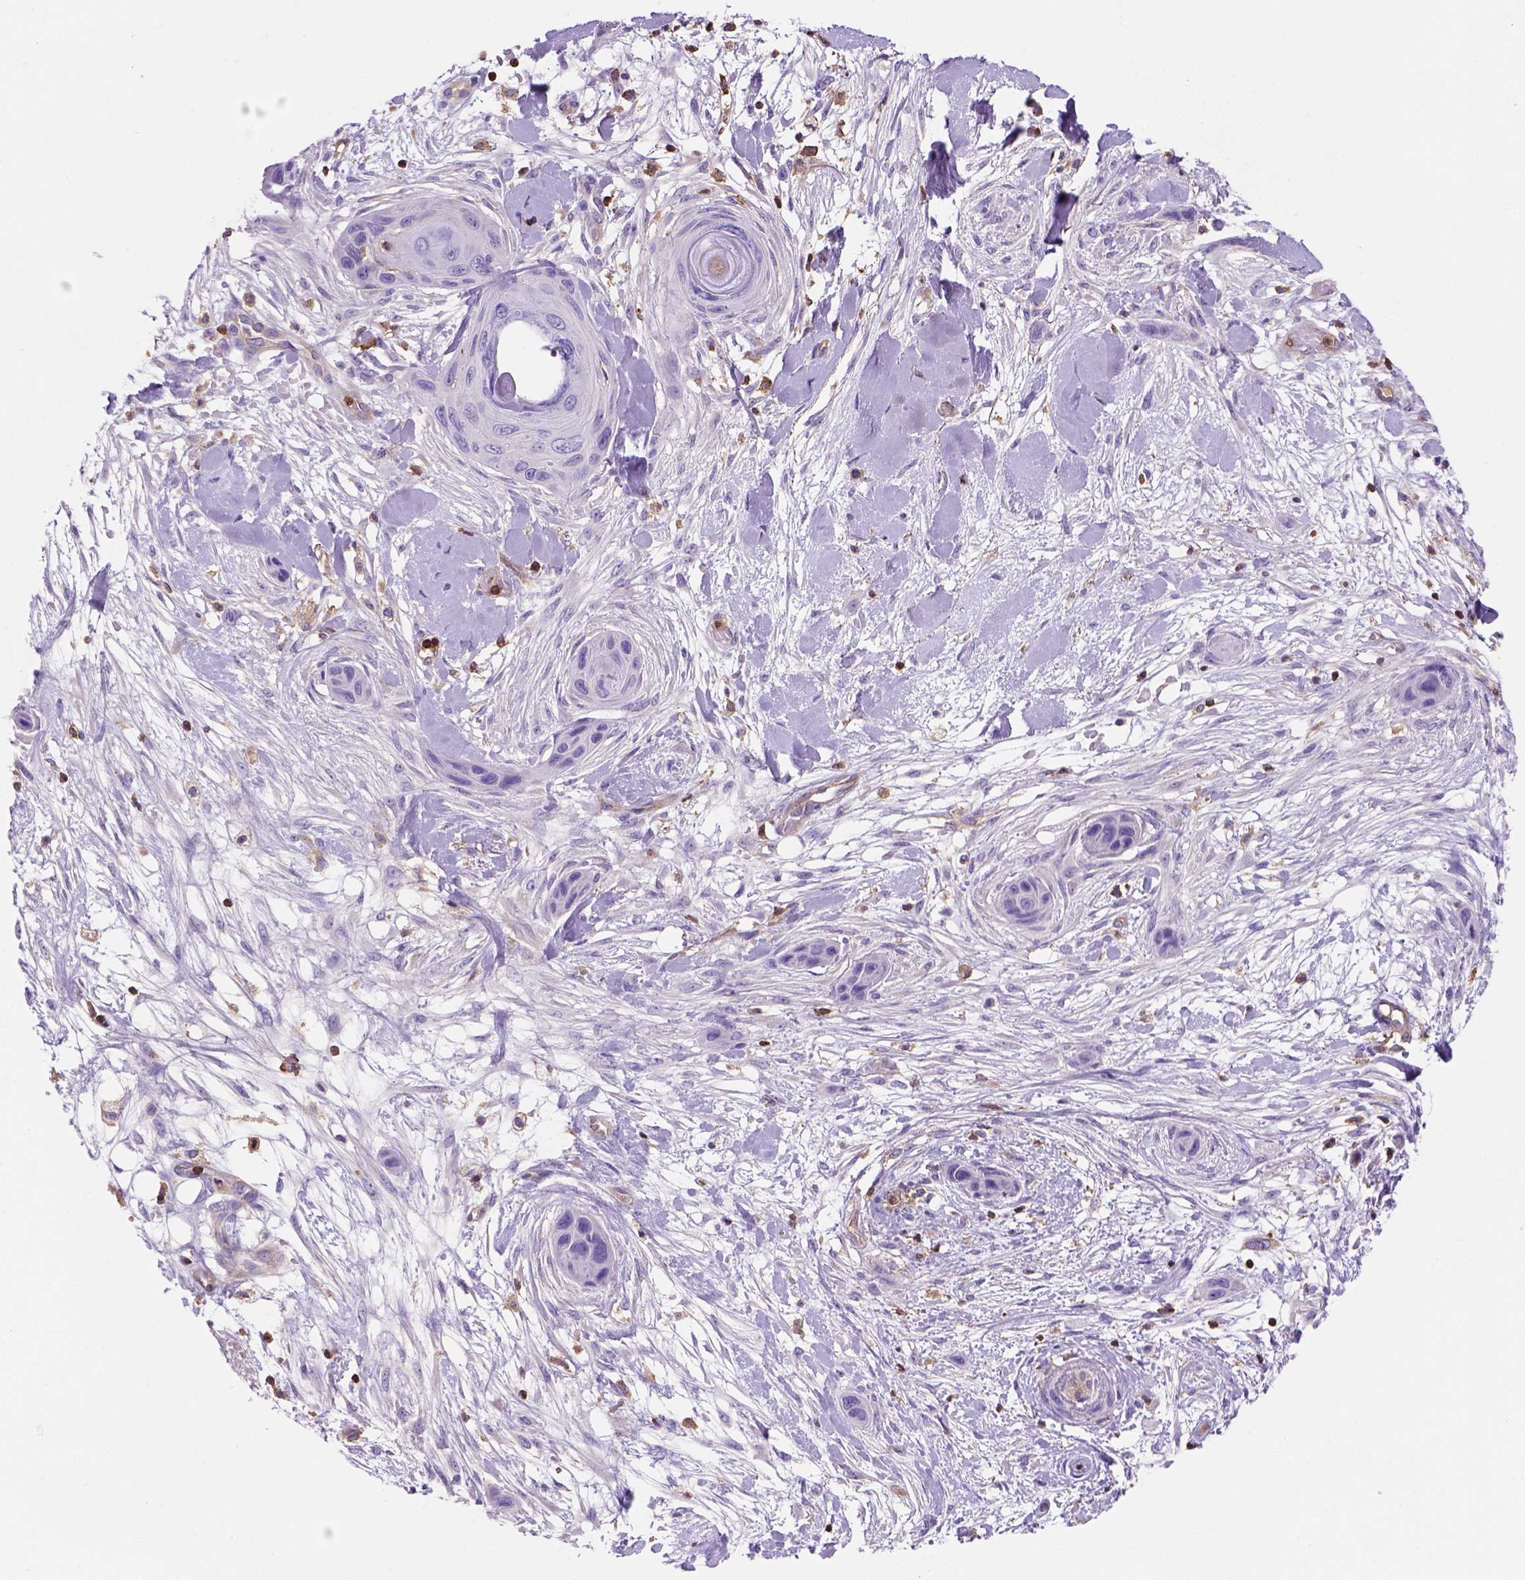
{"staining": {"intensity": "negative", "quantity": "none", "location": "none"}, "tissue": "skin cancer", "cell_type": "Tumor cells", "image_type": "cancer", "snomed": [{"axis": "morphology", "description": "Squamous cell carcinoma, NOS"}, {"axis": "topography", "description": "Skin"}], "caption": "A high-resolution micrograph shows IHC staining of squamous cell carcinoma (skin), which exhibits no significant staining in tumor cells. Brightfield microscopy of IHC stained with DAB (brown) and hematoxylin (blue), captured at high magnification.", "gene": "INPP5D", "patient": {"sex": "male", "age": 82}}